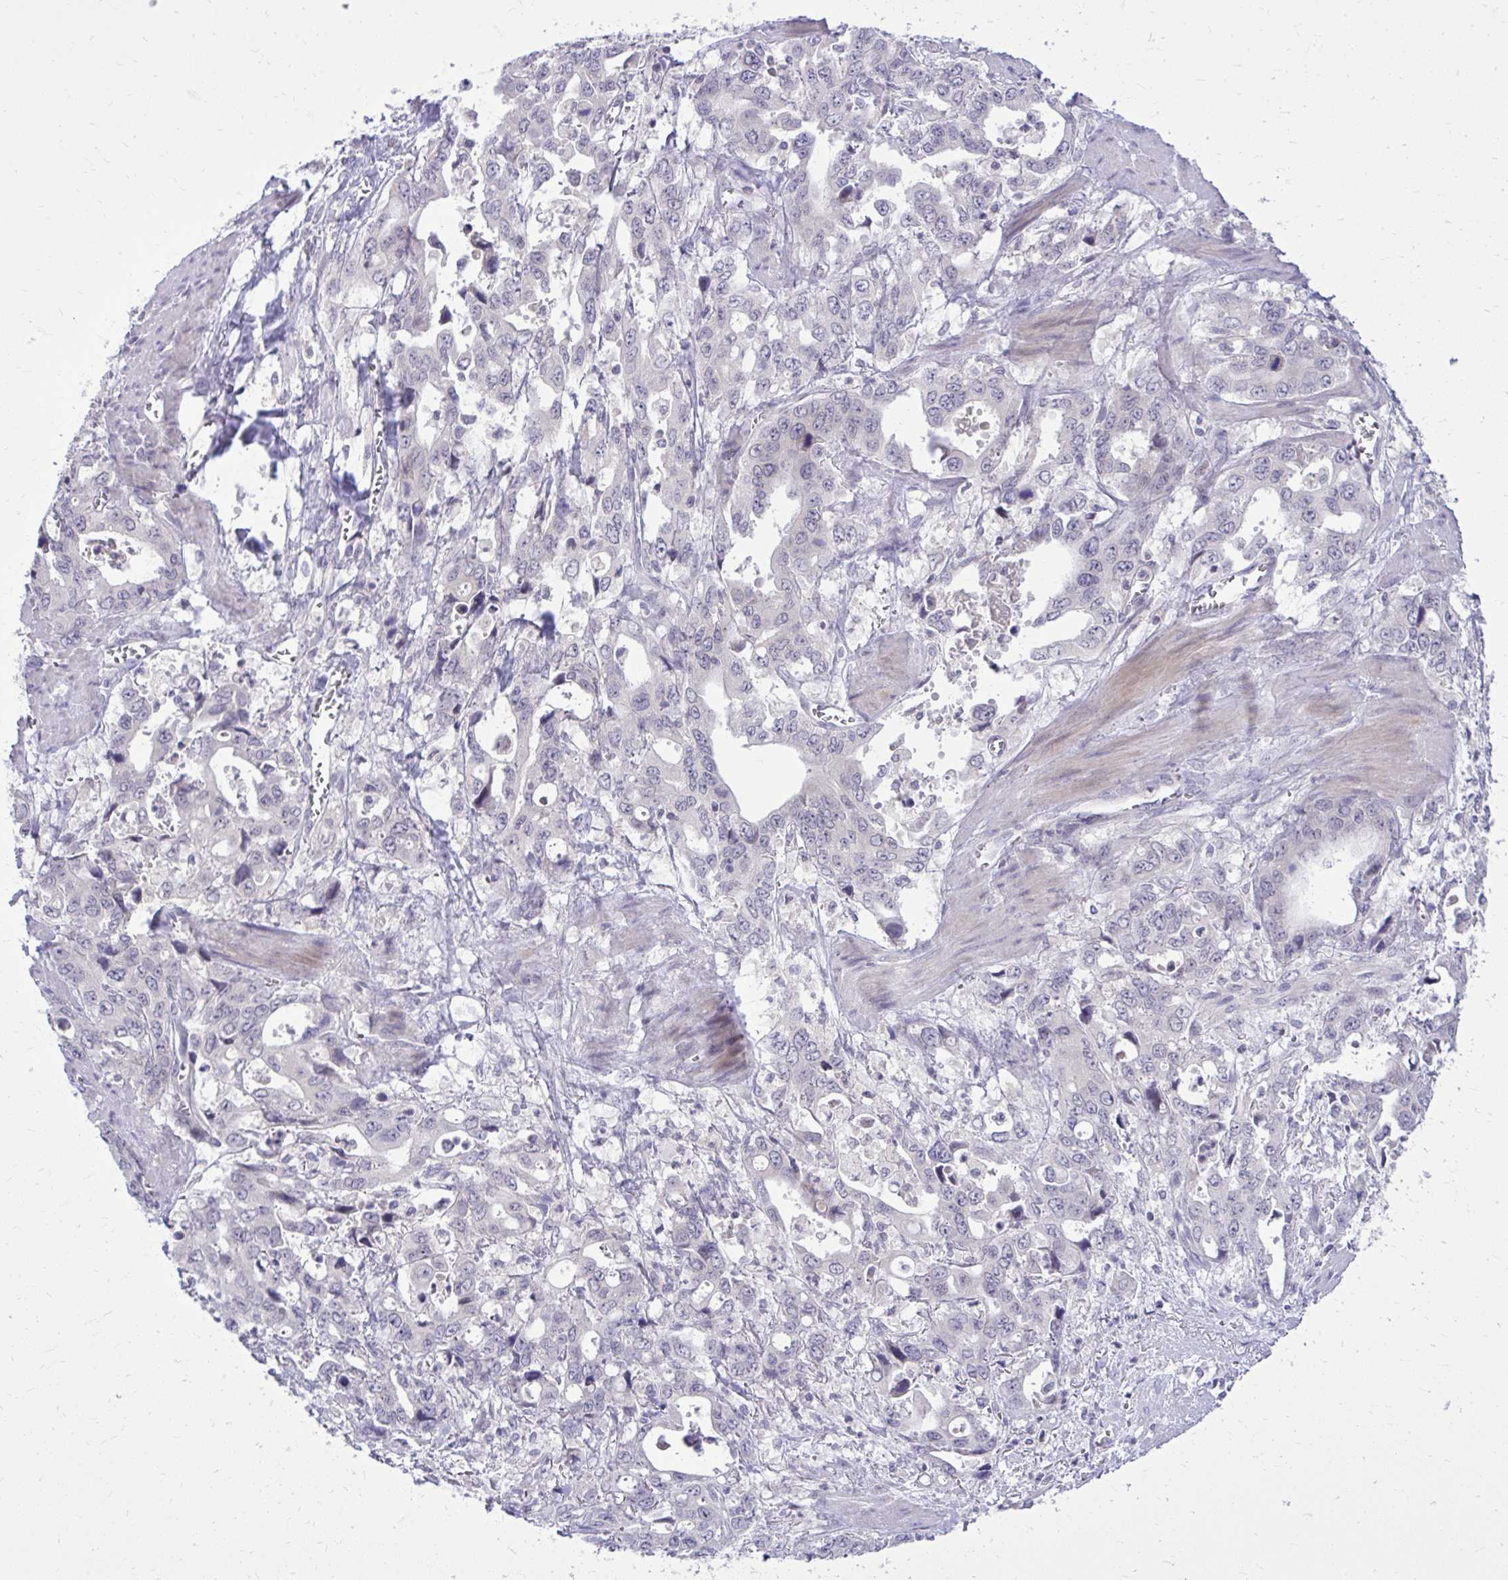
{"staining": {"intensity": "negative", "quantity": "none", "location": "none"}, "tissue": "stomach cancer", "cell_type": "Tumor cells", "image_type": "cancer", "snomed": [{"axis": "morphology", "description": "Adenocarcinoma, NOS"}, {"axis": "topography", "description": "Stomach, upper"}], "caption": "Immunohistochemistry of adenocarcinoma (stomach) reveals no expression in tumor cells.", "gene": "DPY19L1", "patient": {"sex": "male", "age": 74}}